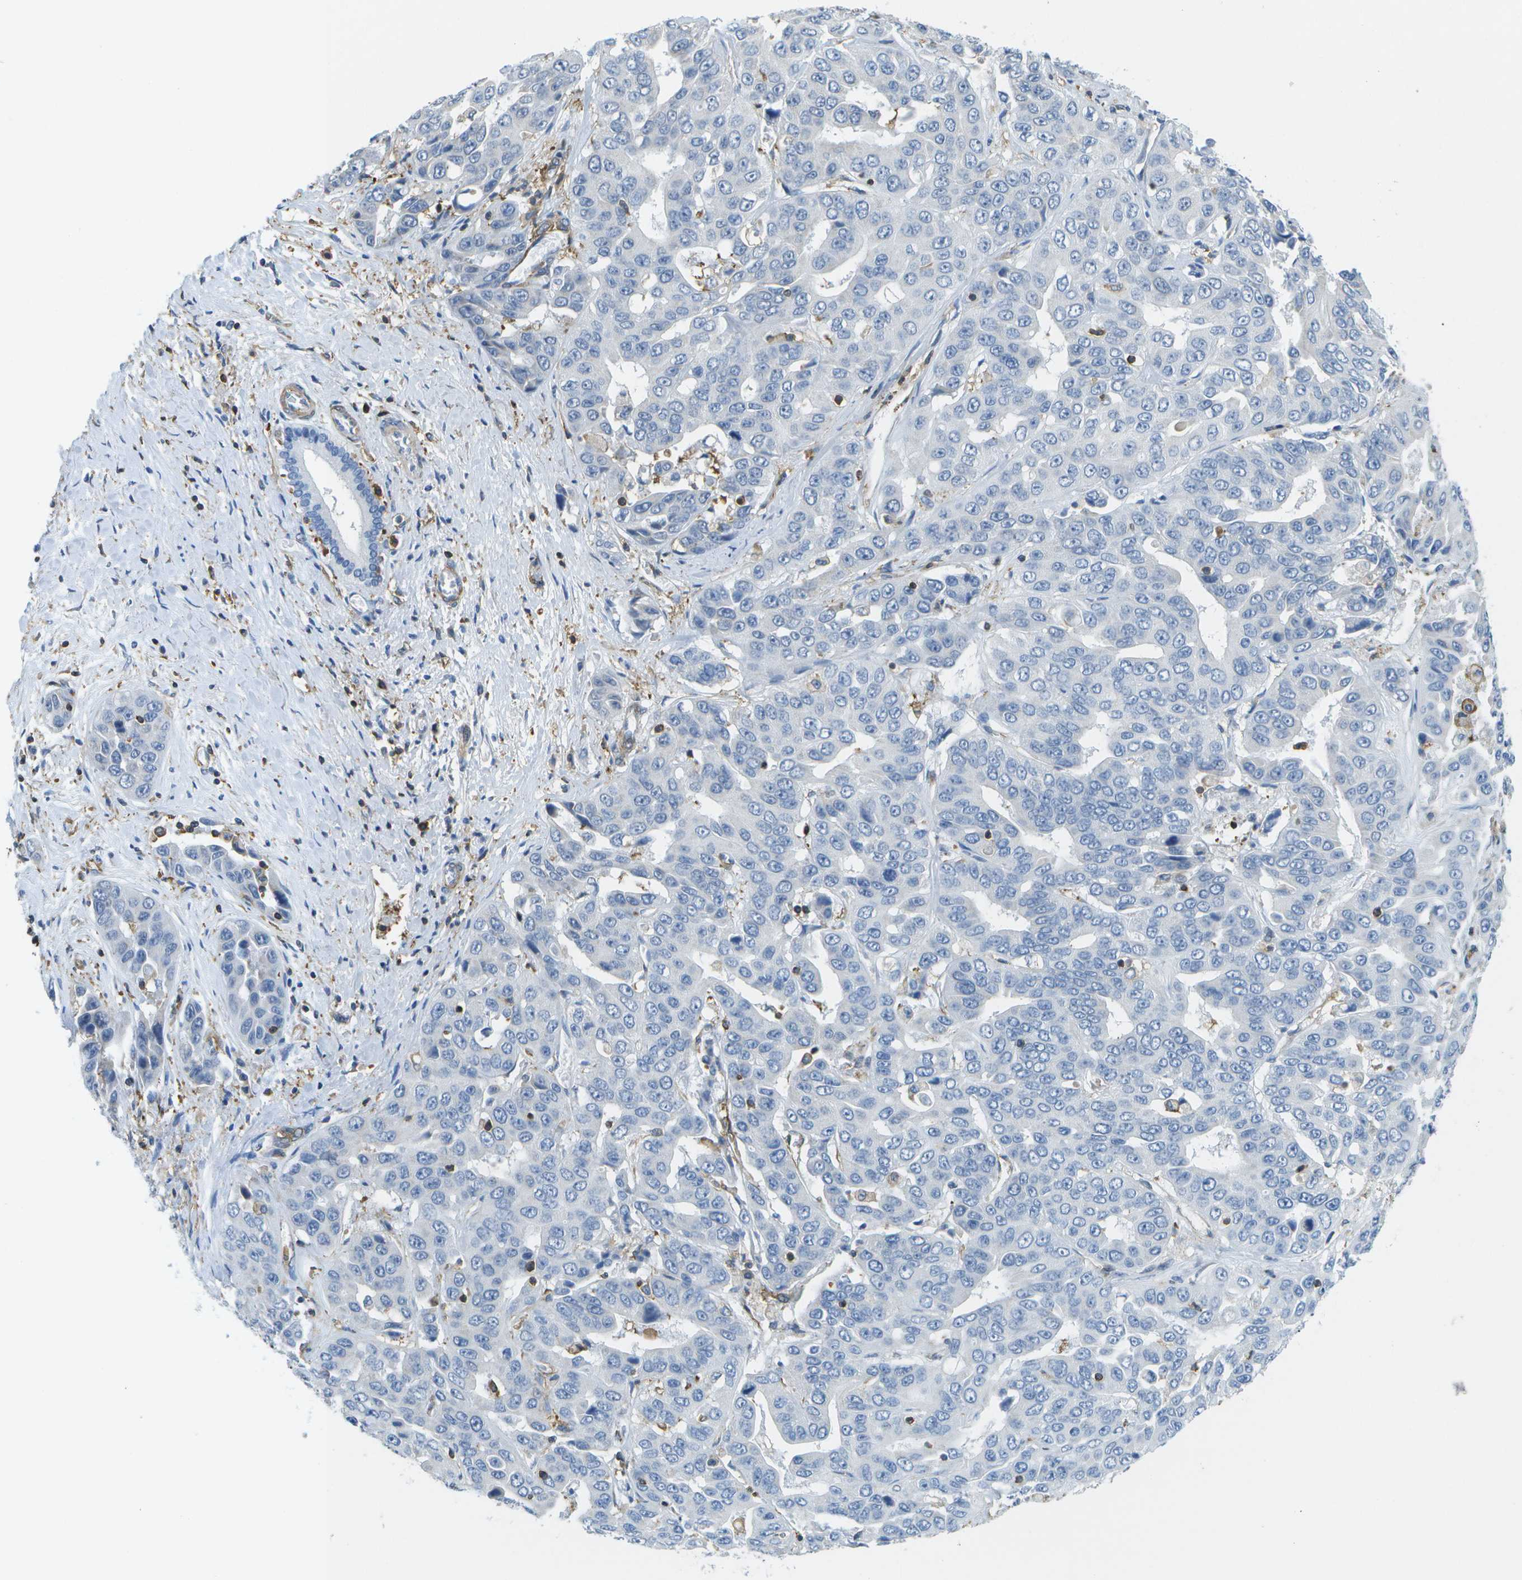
{"staining": {"intensity": "negative", "quantity": "none", "location": "none"}, "tissue": "liver cancer", "cell_type": "Tumor cells", "image_type": "cancer", "snomed": [{"axis": "morphology", "description": "Cholangiocarcinoma"}, {"axis": "topography", "description": "Liver"}], "caption": "Tumor cells are negative for protein expression in human liver cancer (cholangiocarcinoma).", "gene": "RCSD1", "patient": {"sex": "female", "age": 52}}